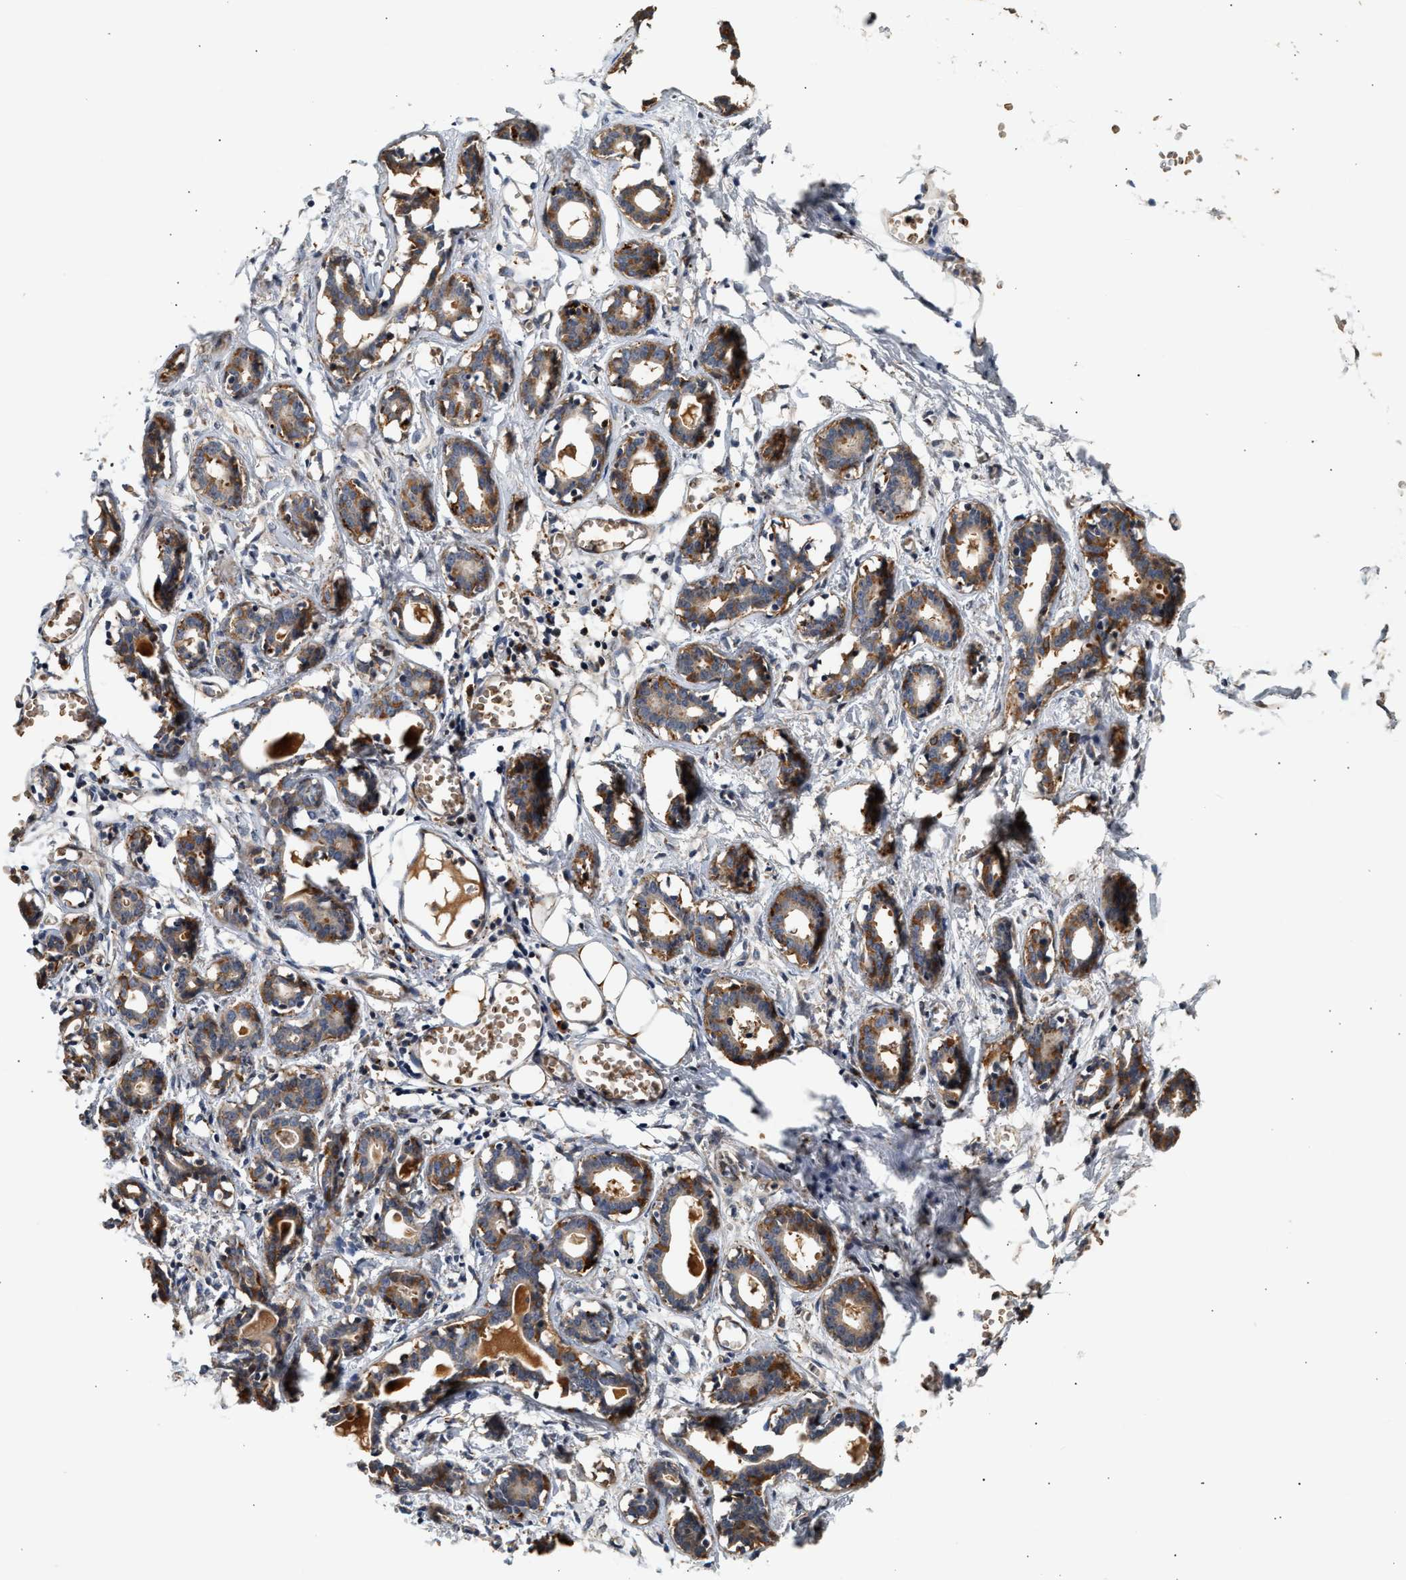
{"staining": {"intensity": "weak", "quantity": ">75%", "location": "cytoplasmic/membranous"}, "tissue": "breast", "cell_type": "Adipocytes", "image_type": "normal", "snomed": [{"axis": "morphology", "description": "Normal tissue, NOS"}, {"axis": "topography", "description": "Breast"}], "caption": "High-magnification brightfield microscopy of benign breast stained with DAB (brown) and counterstained with hematoxylin (blue). adipocytes exhibit weak cytoplasmic/membranous staining is present in approximately>75% of cells. The staining is performed using DAB brown chromogen to label protein expression. The nuclei are counter-stained blue using hematoxylin.", "gene": "PLD3", "patient": {"sex": "female", "age": 27}}